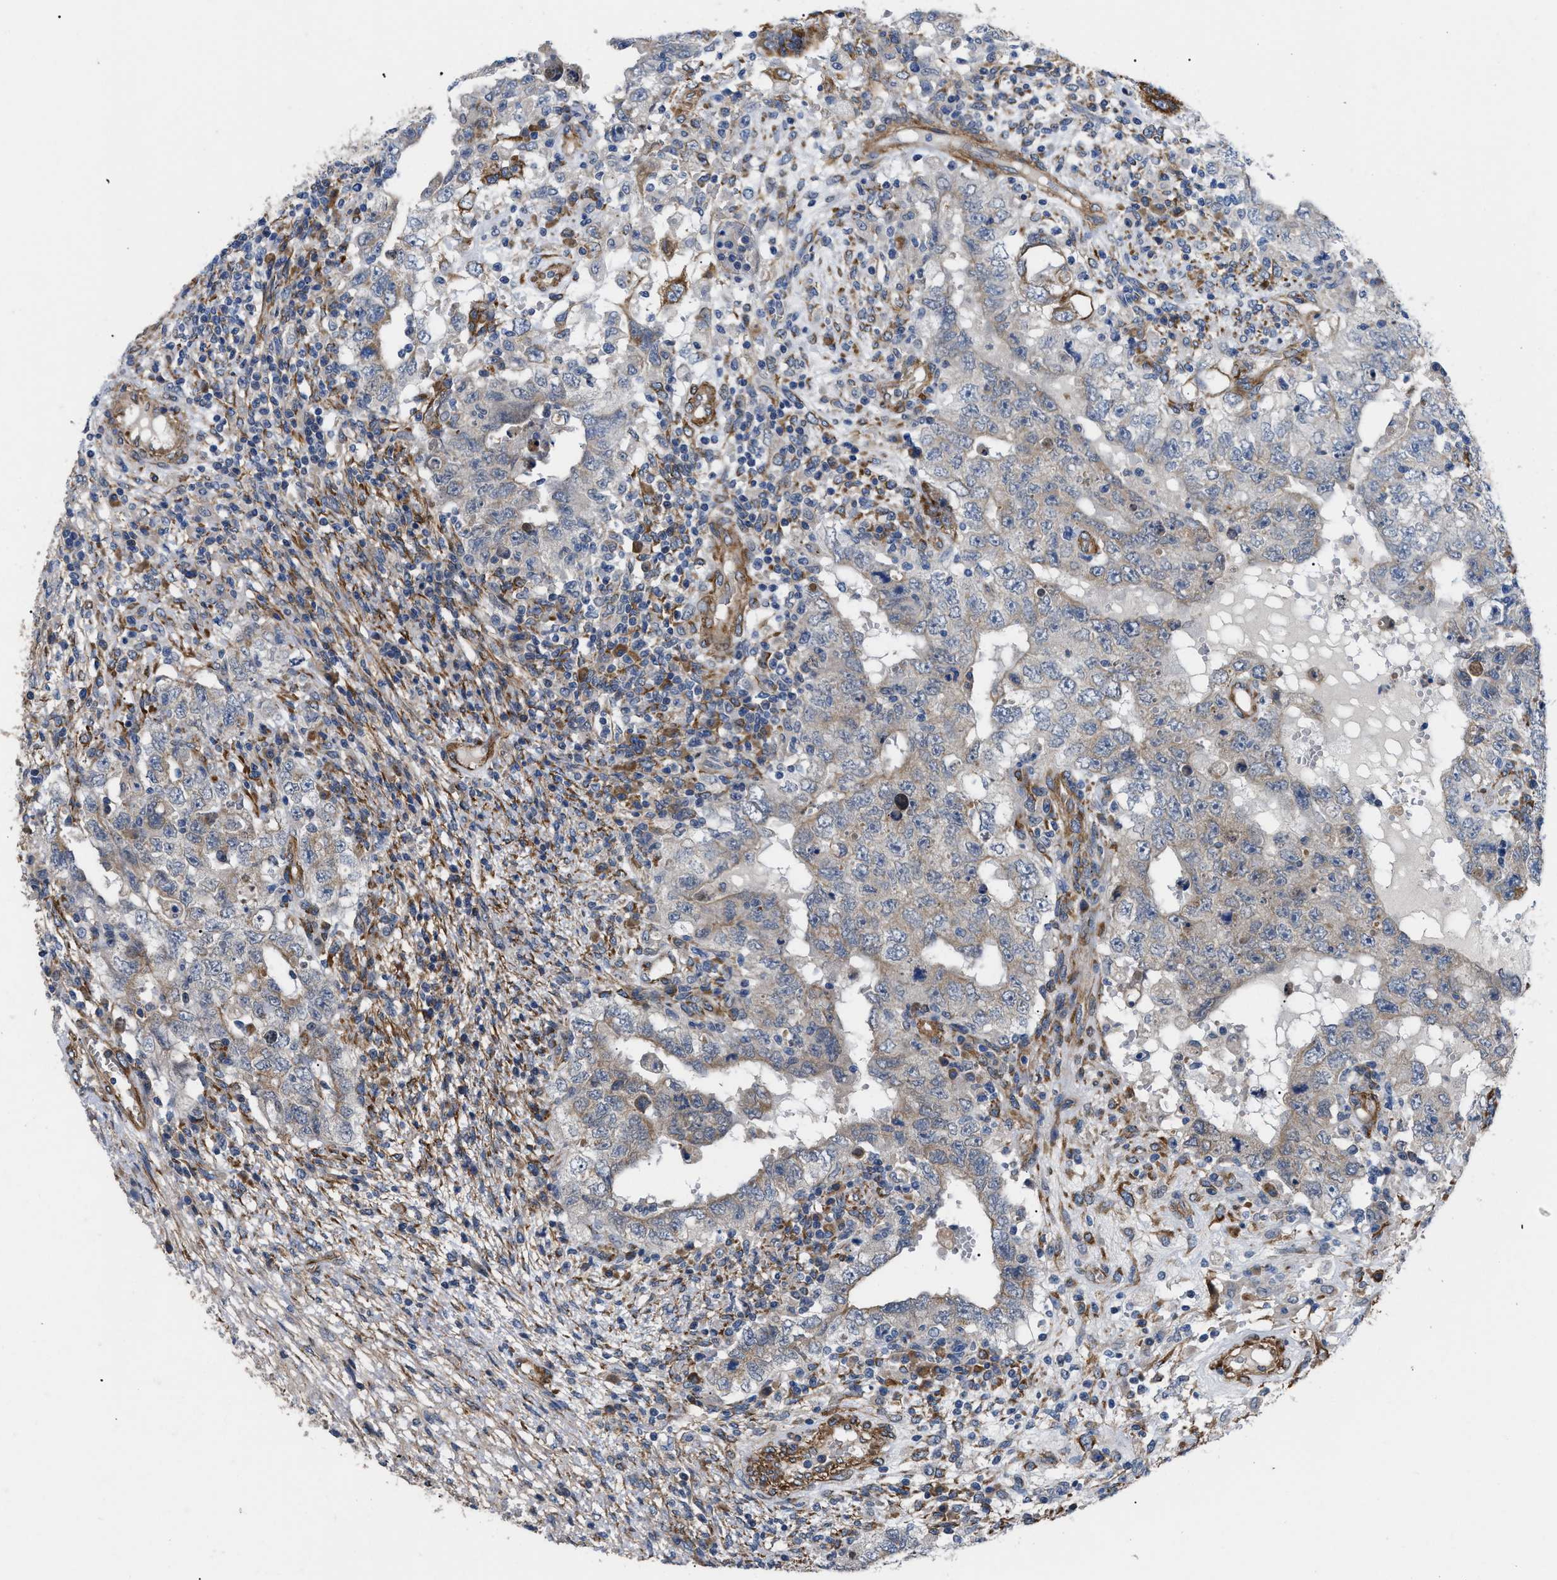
{"staining": {"intensity": "weak", "quantity": "<25%", "location": "cytoplasmic/membranous"}, "tissue": "testis cancer", "cell_type": "Tumor cells", "image_type": "cancer", "snomed": [{"axis": "morphology", "description": "Carcinoma, Embryonal, NOS"}, {"axis": "topography", "description": "Testis"}], "caption": "DAB immunohistochemical staining of human testis embryonal carcinoma exhibits no significant positivity in tumor cells.", "gene": "MYO10", "patient": {"sex": "male", "age": 26}}